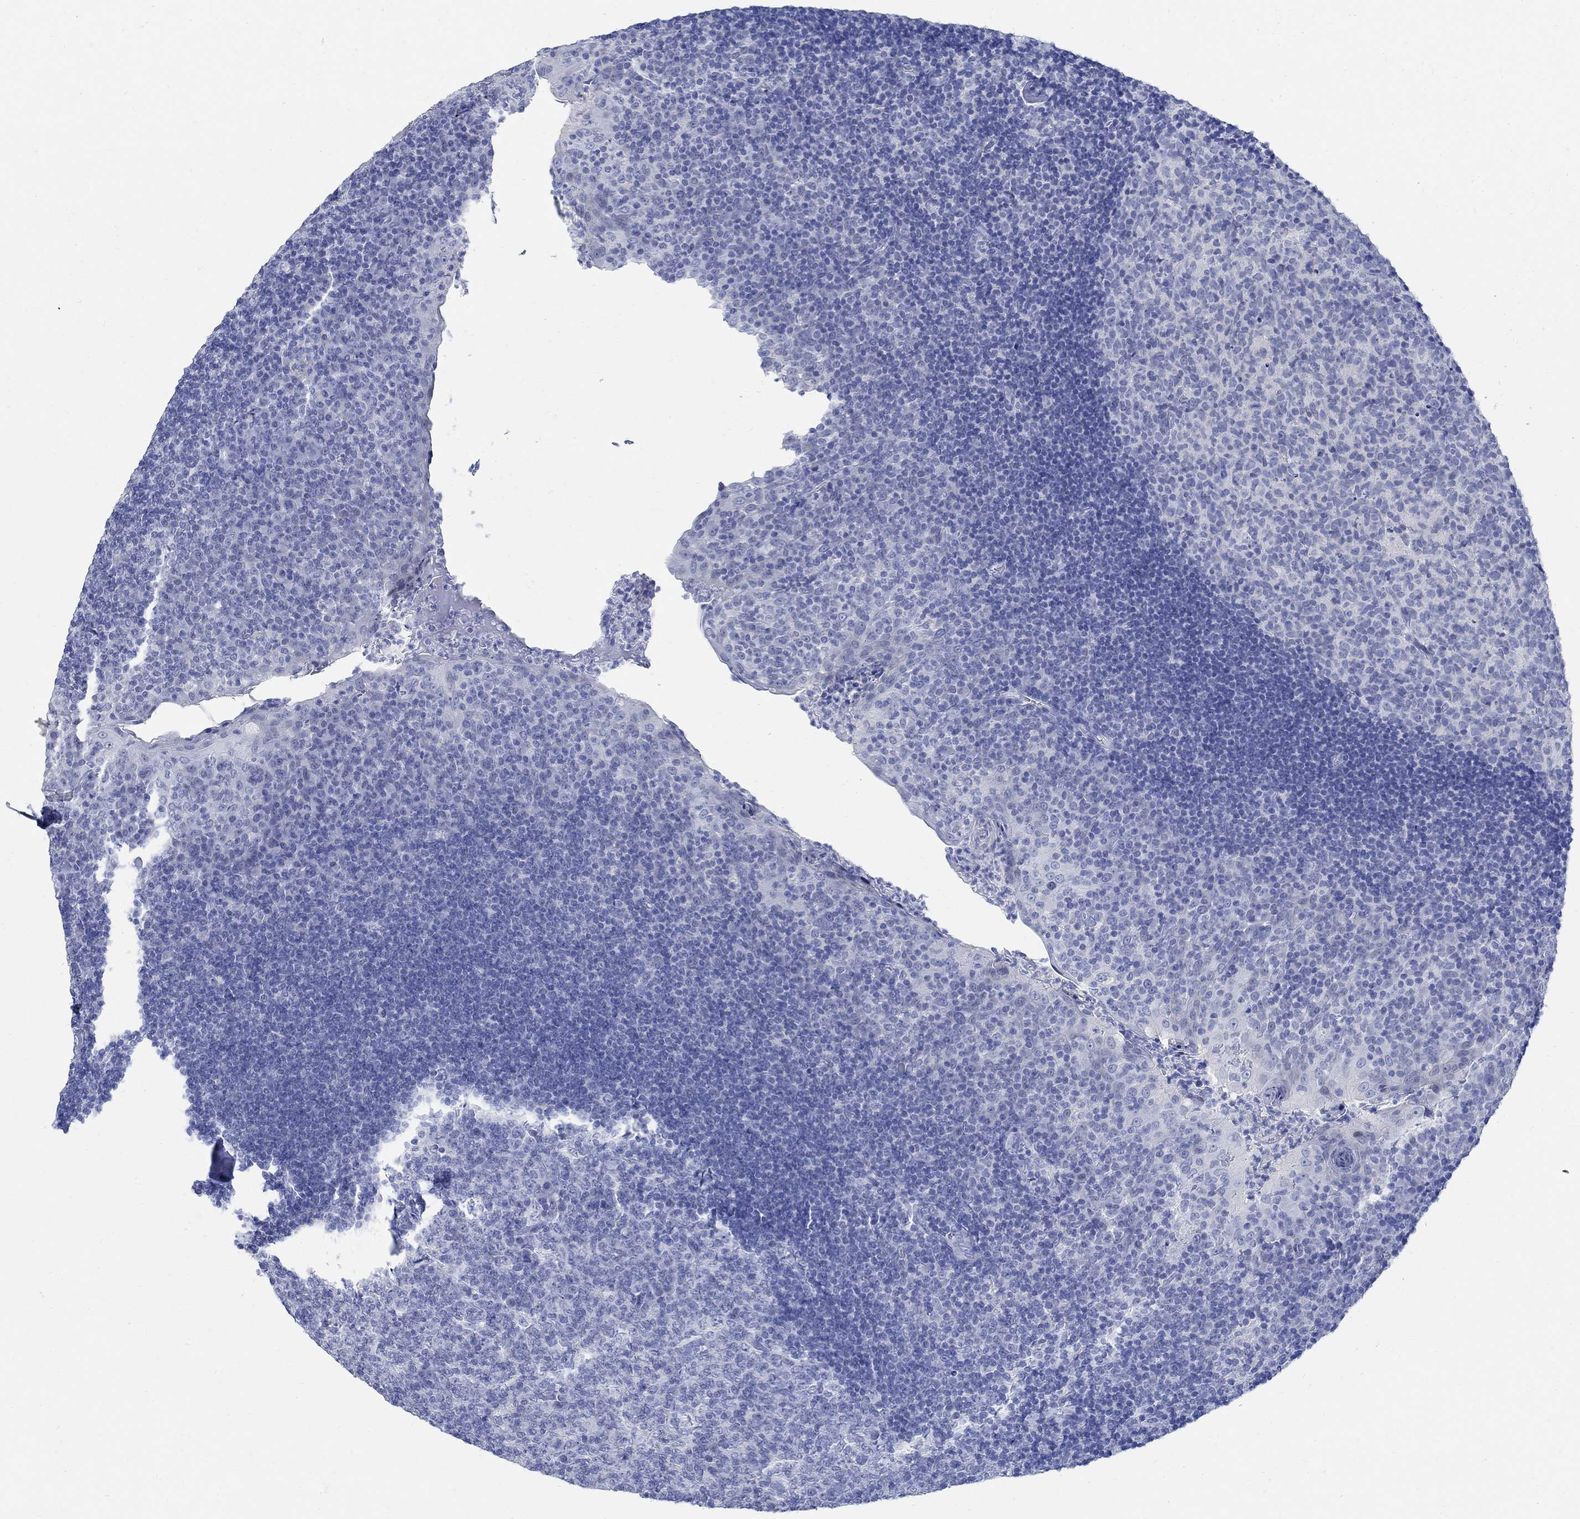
{"staining": {"intensity": "negative", "quantity": "none", "location": "none"}, "tissue": "tonsil", "cell_type": "Germinal center cells", "image_type": "normal", "snomed": [{"axis": "morphology", "description": "Normal tissue, NOS"}, {"axis": "topography", "description": "Tonsil"}], "caption": "The histopathology image demonstrates no staining of germinal center cells in normal tonsil. Brightfield microscopy of immunohistochemistry (IHC) stained with DAB (3,3'-diaminobenzidine) (brown) and hematoxylin (blue), captured at high magnification.", "gene": "CAMK2N1", "patient": {"sex": "female", "age": 12}}